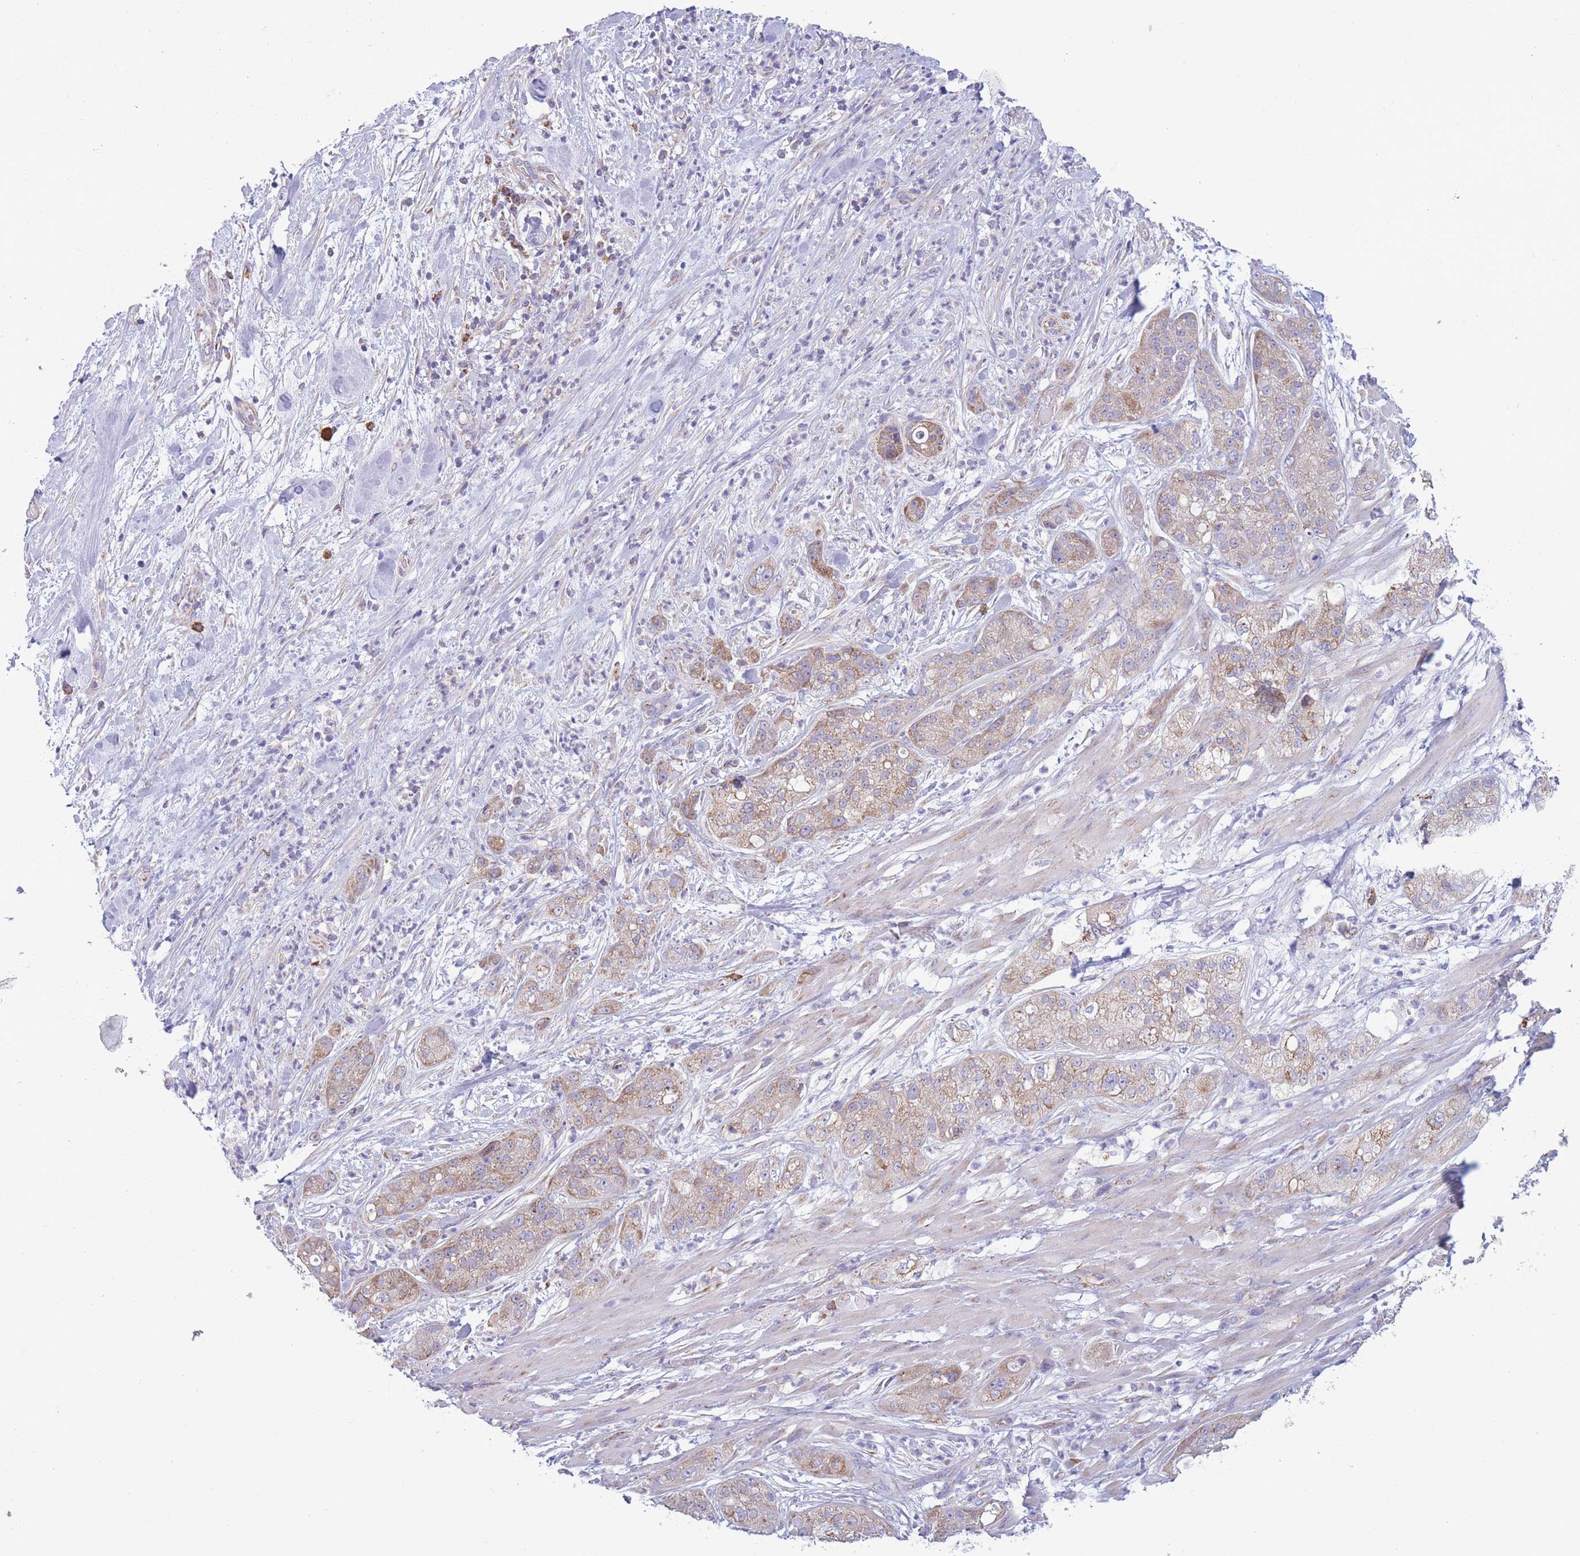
{"staining": {"intensity": "weak", "quantity": ">75%", "location": "cytoplasmic/membranous"}, "tissue": "pancreatic cancer", "cell_type": "Tumor cells", "image_type": "cancer", "snomed": [{"axis": "morphology", "description": "Adenocarcinoma, NOS"}, {"axis": "topography", "description": "Pancreas"}], "caption": "A brown stain labels weak cytoplasmic/membranous expression of a protein in adenocarcinoma (pancreatic) tumor cells.", "gene": "PDHA1", "patient": {"sex": "female", "age": 78}}